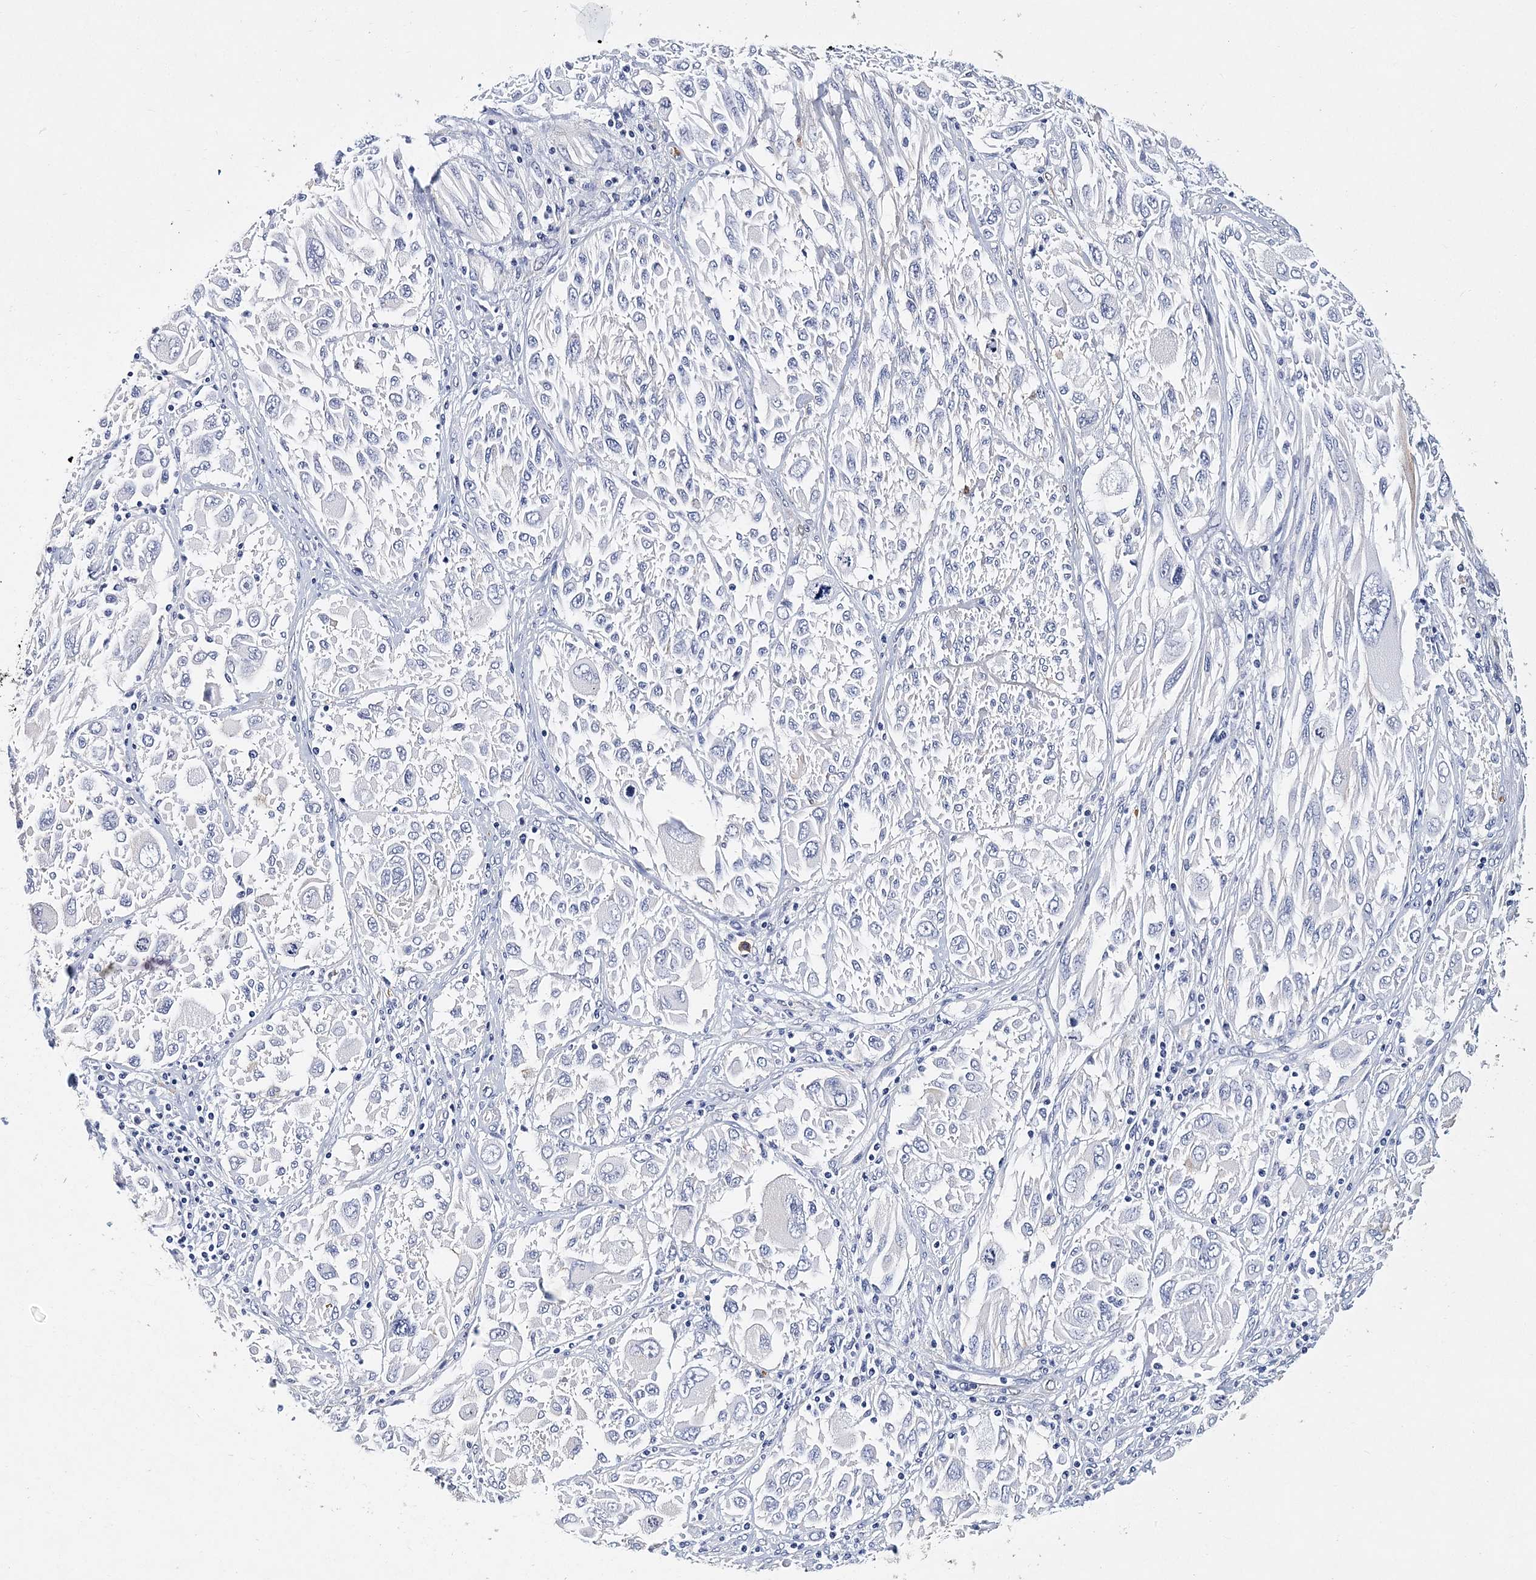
{"staining": {"intensity": "negative", "quantity": "none", "location": "none"}, "tissue": "melanoma", "cell_type": "Tumor cells", "image_type": "cancer", "snomed": [{"axis": "morphology", "description": "Malignant melanoma, NOS"}, {"axis": "topography", "description": "Skin"}], "caption": "DAB immunohistochemical staining of human melanoma shows no significant staining in tumor cells. The staining was performed using DAB to visualize the protein expression in brown, while the nuclei were stained in blue with hematoxylin (Magnification: 20x).", "gene": "ITGA2B", "patient": {"sex": "female", "age": 91}}